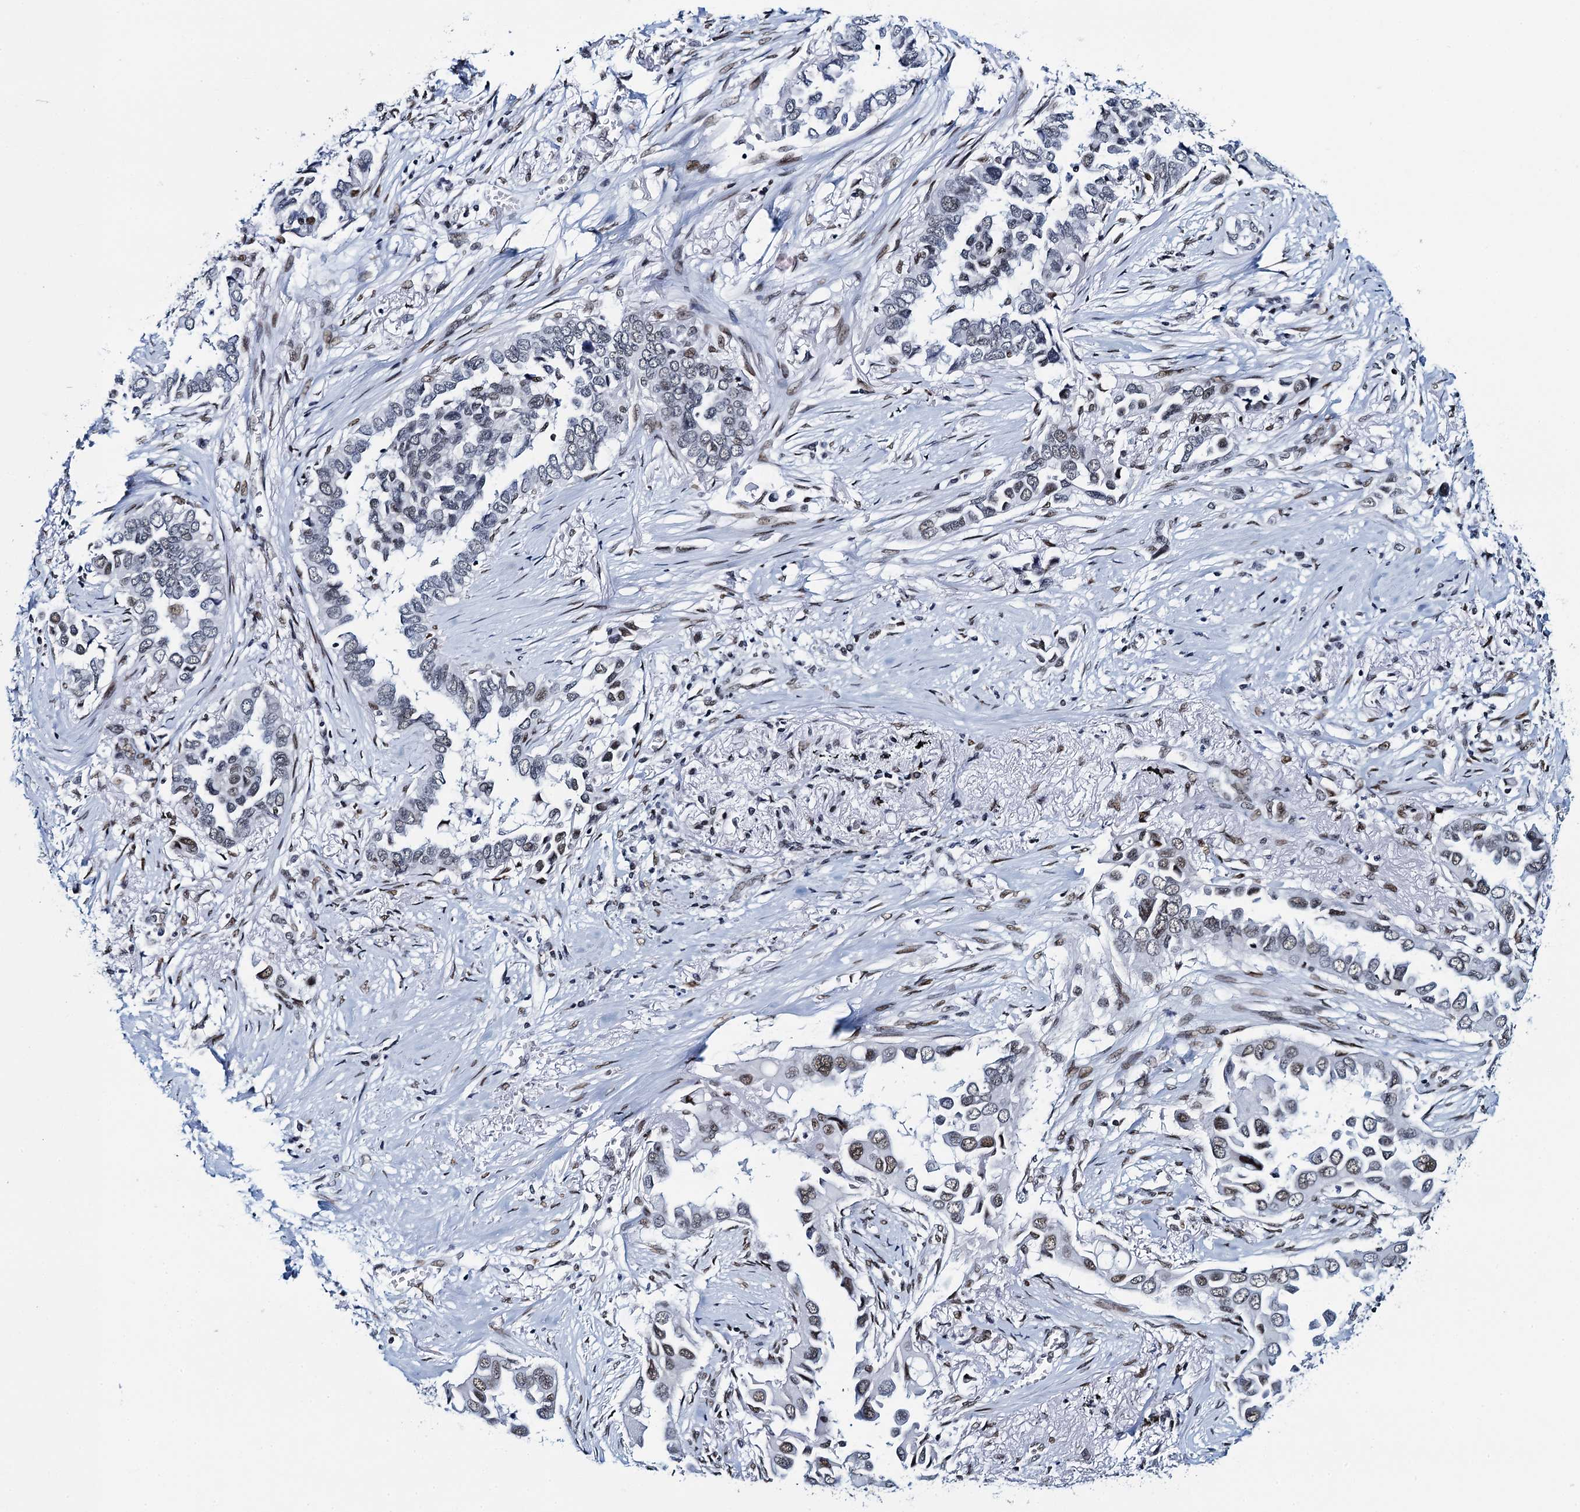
{"staining": {"intensity": "weak", "quantity": "25%-75%", "location": "nuclear"}, "tissue": "lung cancer", "cell_type": "Tumor cells", "image_type": "cancer", "snomed": [{"axis": "morphology", "description": "Adenocarcinoma, NOS"}, {"axis": "topography", "description": "Lung"}], "caption": "Immunohistochemical staining of human lung cancer (adenocarcinoma) reveals low levels of weak nuclear expression in about 25%-75% of tumor cells.", "gene": "HNRNPUL2", "patient": {"sex": "female", "age": 76}}